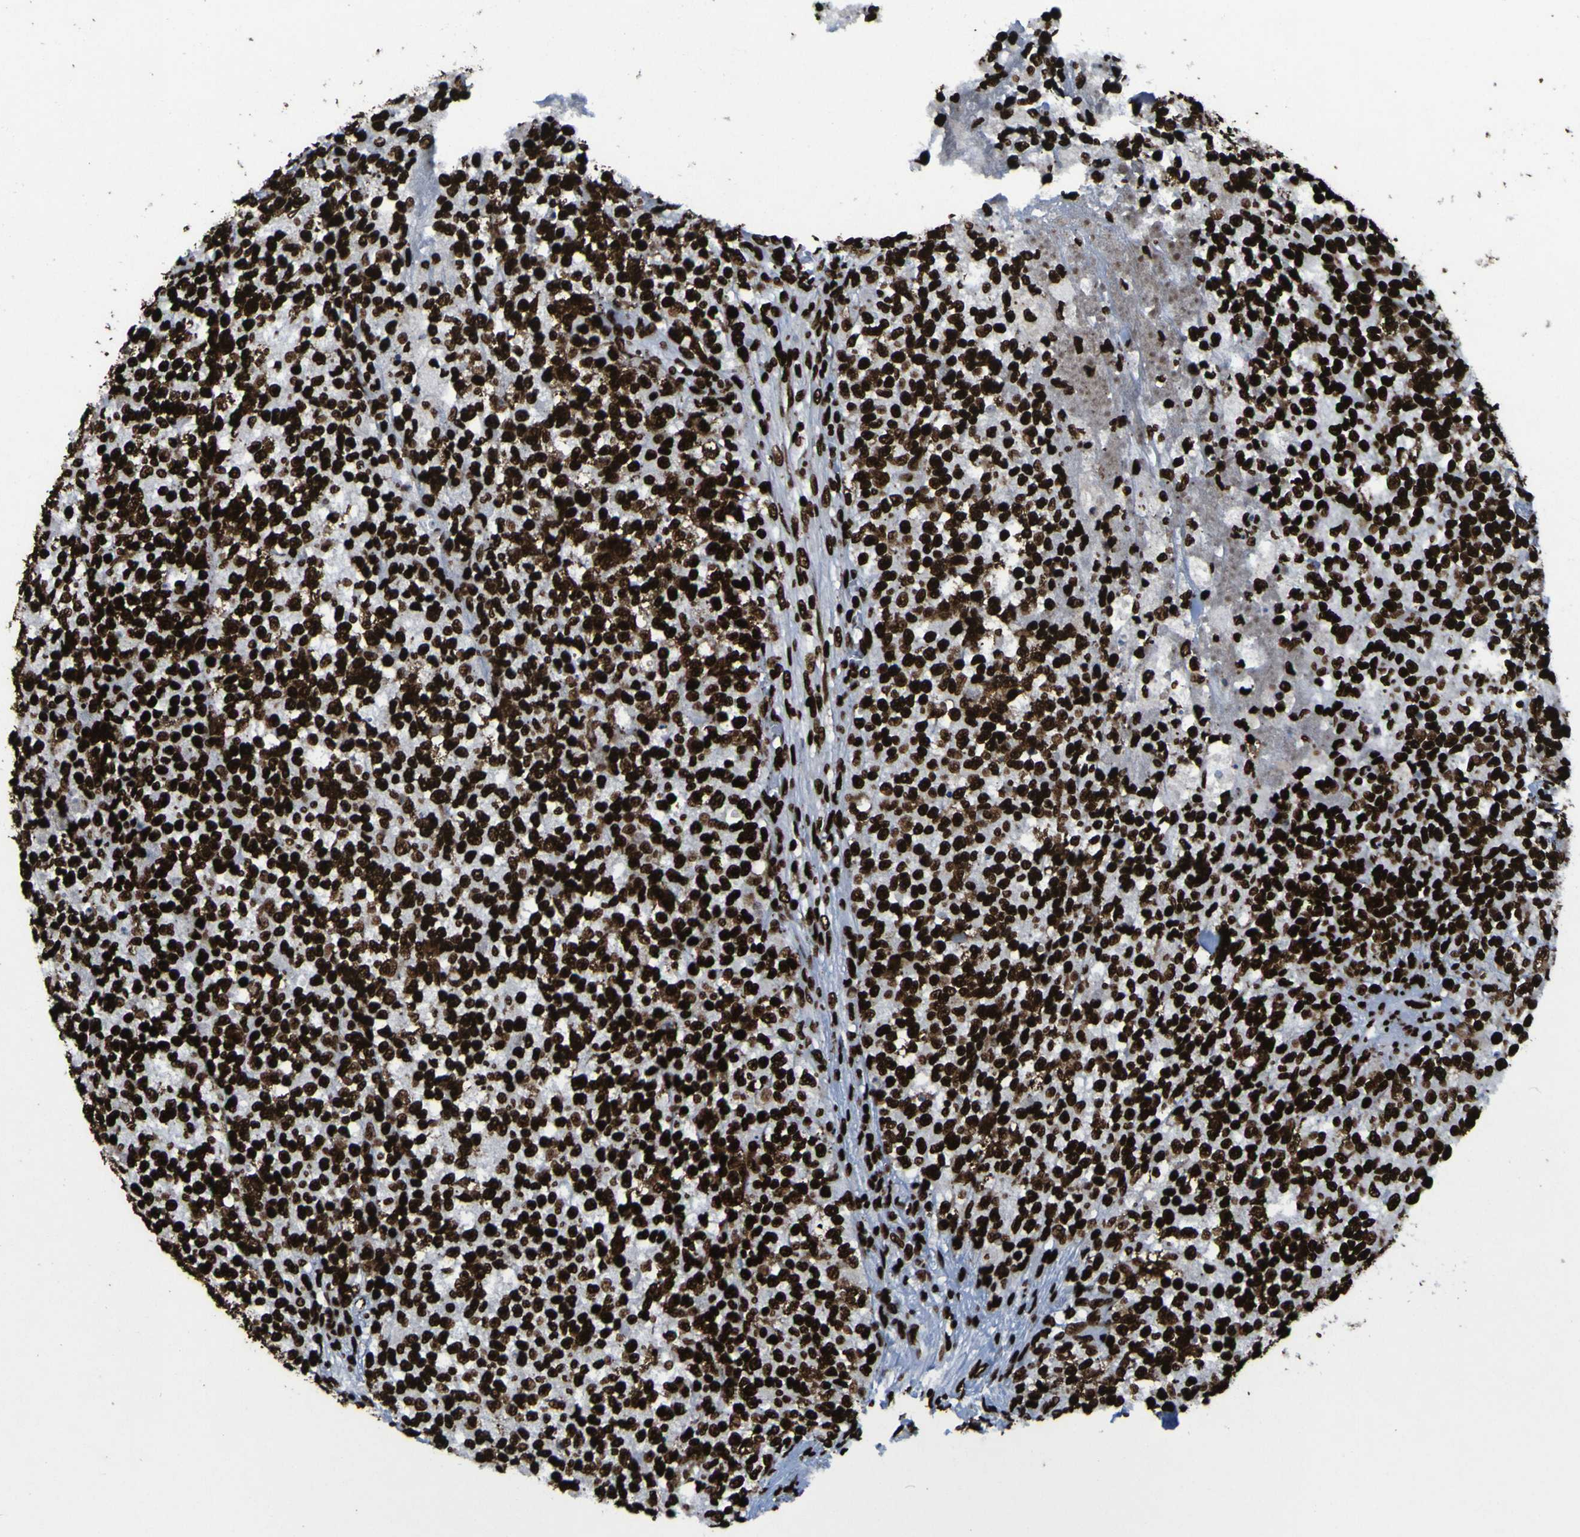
{"staining": {"intensity": "strong", "quantity": ">75%", "location": "nuclear"}, "tissue": "testis cancer", "cell_type": "Tumor cells", "image_type": "cancer", "snomed": [{"axis": "morphology", "description": "Seminoma, NOS"}, {"axis": "topography", "description": "Testis"}], "caption": "Immunohistochemical staining of testis cancer (seminoma) displays high levels of strong nuclear protein staining in about >75% of tumor cells.", "gene": "NPM1", "patient": {"sex": "male", "age": 59}}